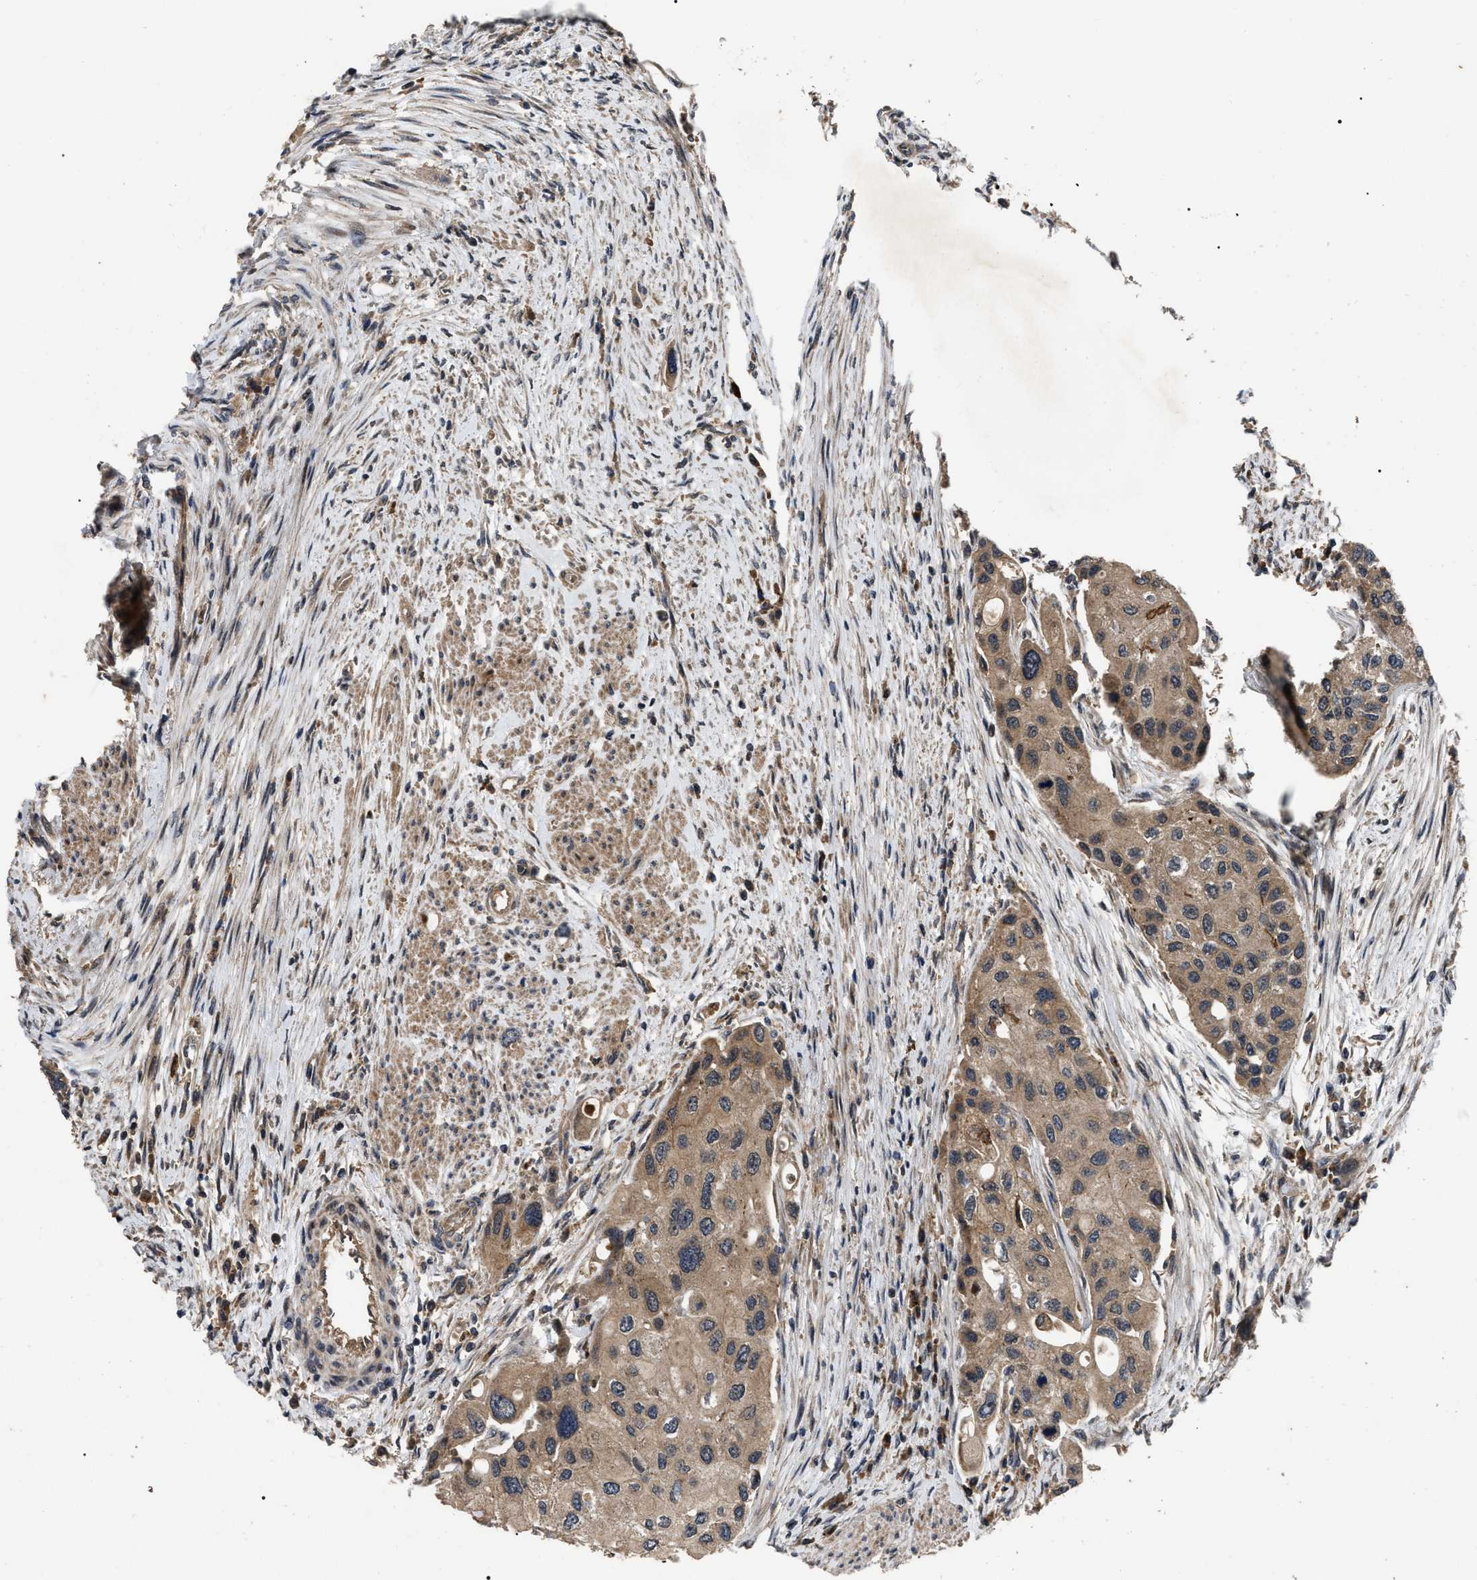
{"staining": {"intensity": "moderate", "quantity": ">75%", "location": "cytoplasmic/membranous"}, "tissue": "urothelial cancer", "cell_type": "Tumor cells", "image_type": "cancer", "snomed": [{"axis": "morphology", "description": "Urothelial carcinoma, High grade"}, {"axis": "topography", "description": "Urinary bladder"}], "caption": "Immunohistochemistry (DAB) staining of urothelial cancer exhibits moderate cytoplasmic/membranous protein positivity in approximately >75% of tumor cells. The staining was performed using DAB to visualize the protein expression in brown, while the nuclei were stained in blue with hematoxylin (Magnification: 20x).", "gene": "PPWD1", "patient": {"sex": "female", "age": 56}}